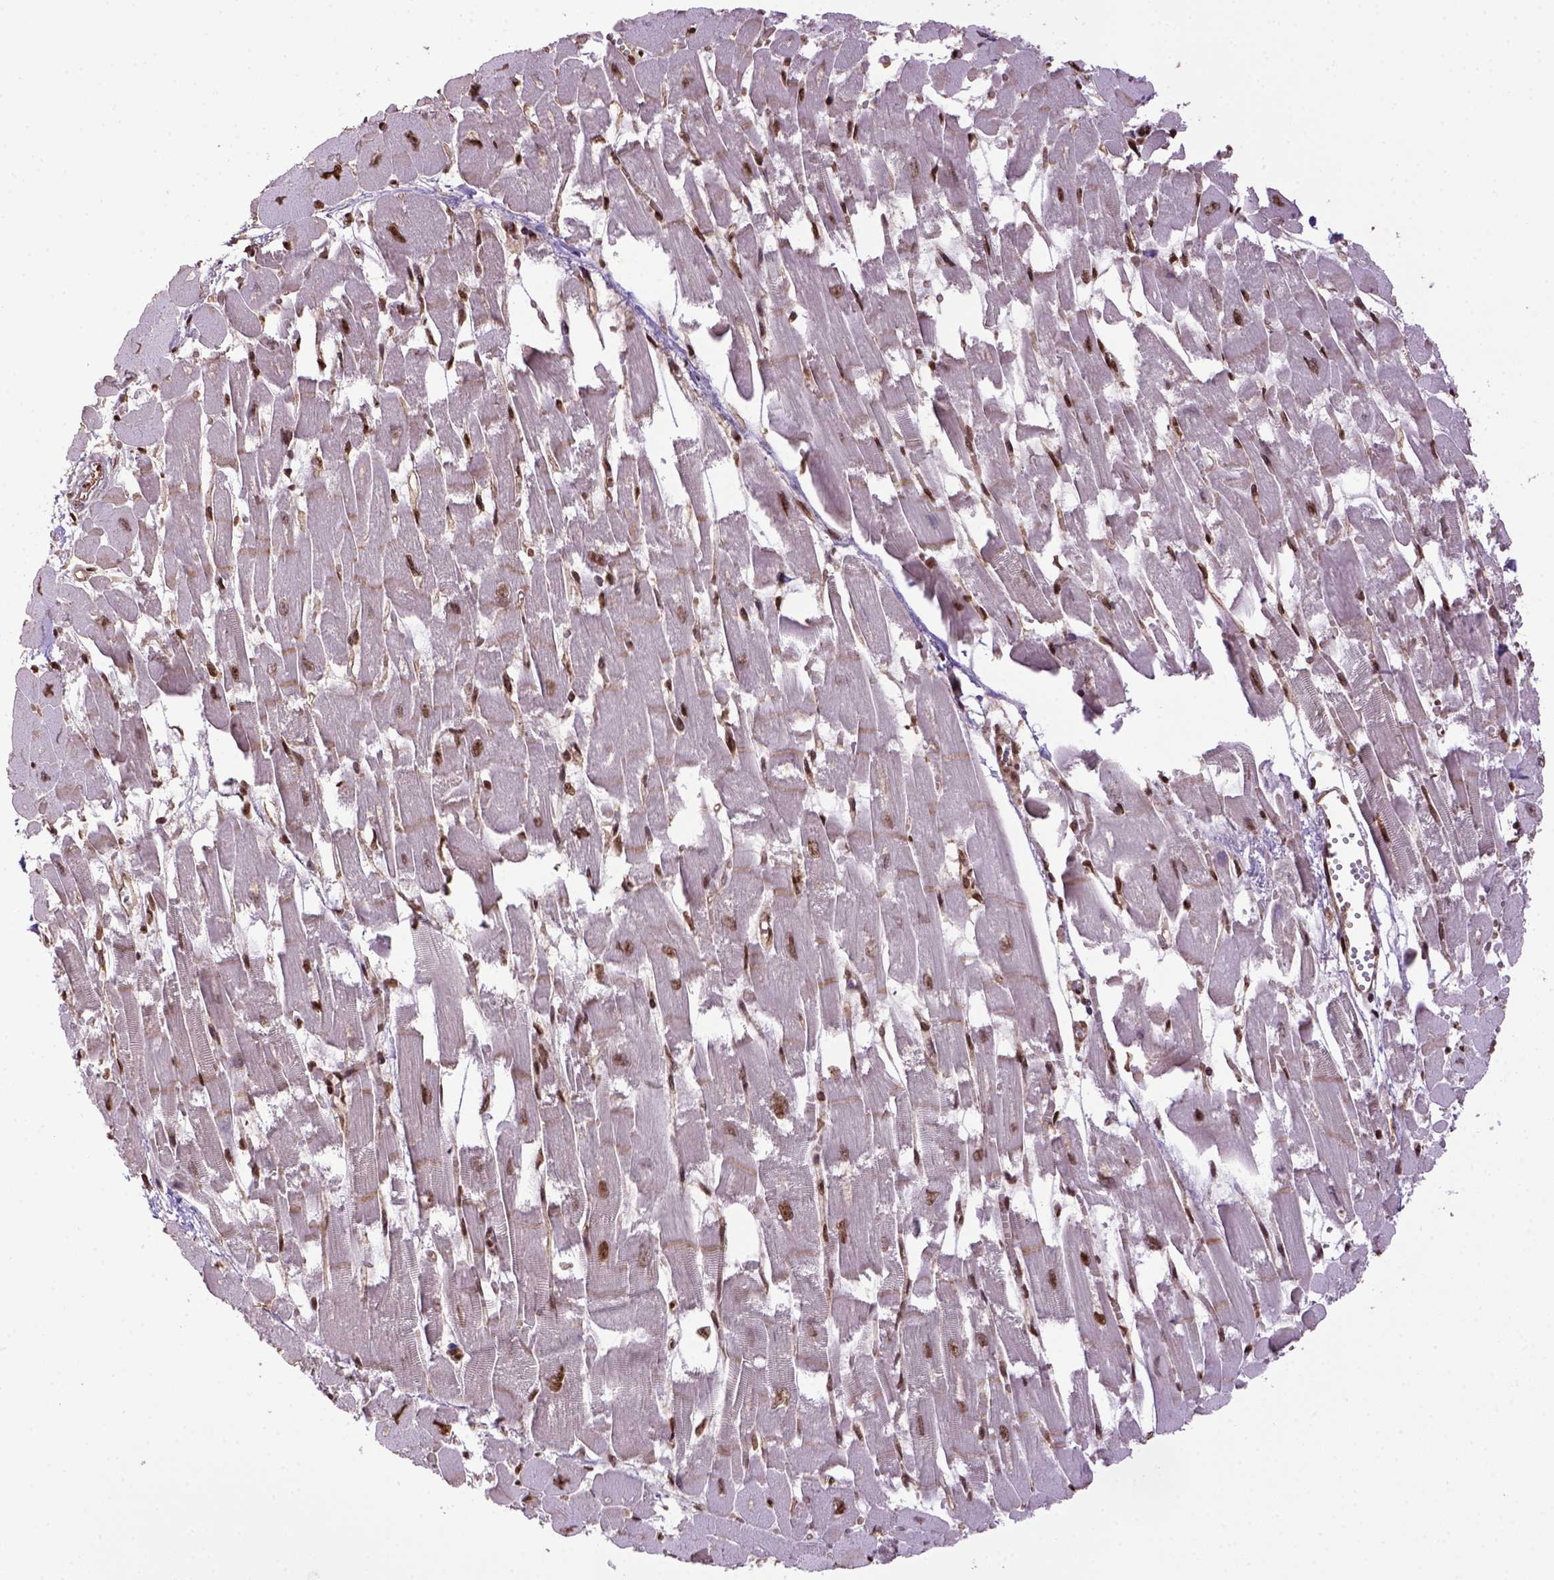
{"staining": {"intensity": "strong", "quantity": ">75%", "location": "nuclear"}, "tissue": "heart muscle", "cell_type": "Cardiomyocytes", "image_type": "normal", "snomed": [{"axis": "morphology", "description": "Normal tissue, NOS"}, {"axis": "topography", "description": "Heart"}], "caption": "High-power microscopy captured an IHC micrograph of benign heart muscle, revealing strong nuclear staining in approximately >75% of cardiomyocytes.", "gene": "PPIG", "patient": {"sex": "female", "age": 52}}